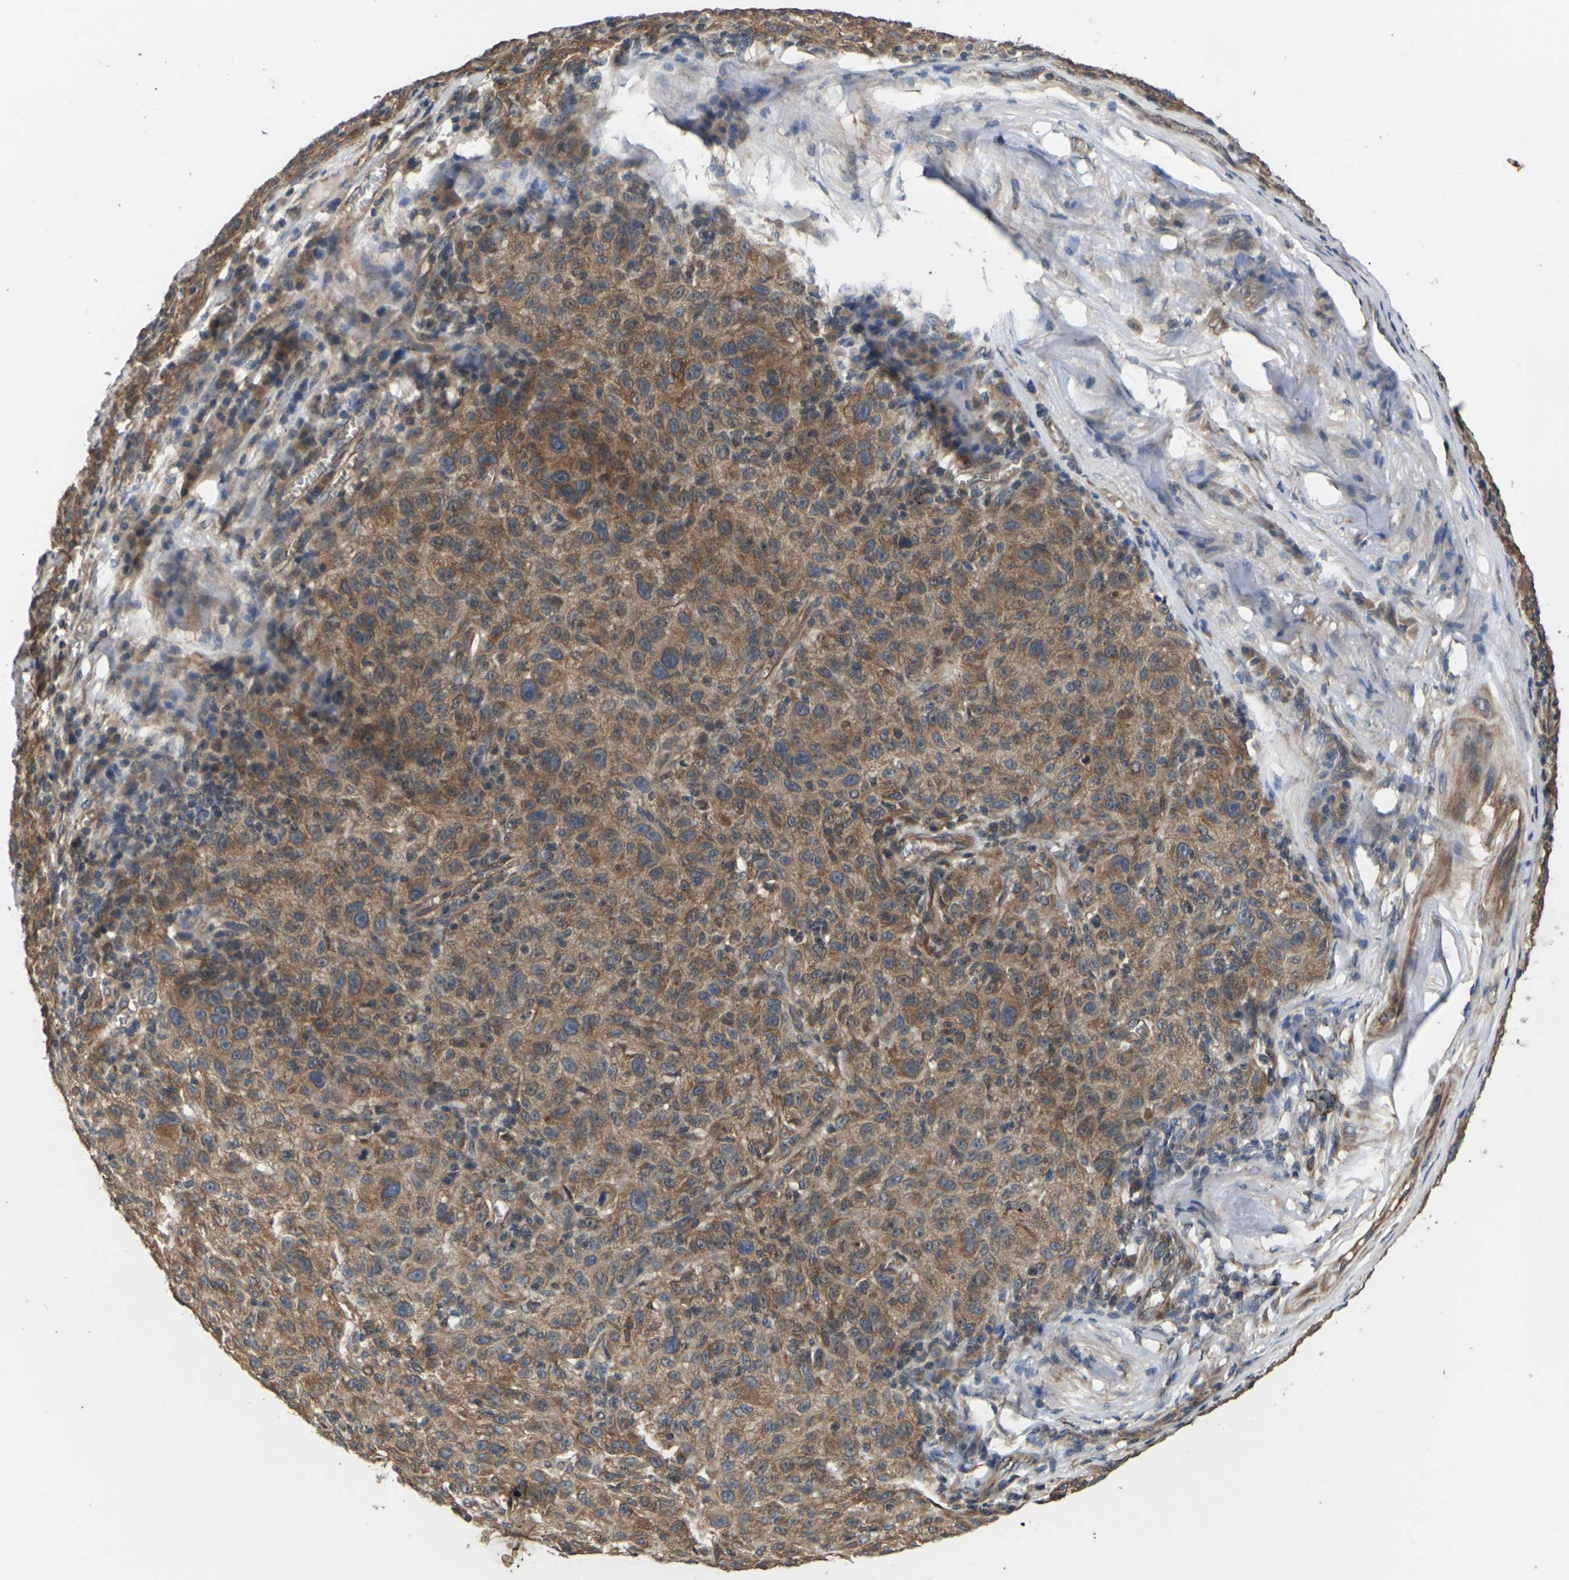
{"staining": {"intensity": "moderate", "quantity": ">75%", "location": "cytoplasmic/membranous"}, "tissue": "melanoma", "cell_type": "Tumor cells", "image_type": "cancer", "snomed": [{"axis": "morphology", "description": "Malignant melanoma, NOS"}, {"axis": "topography", "description": "Skin"}], "caption": "The immunohistochemical stain labels moderate cytoplasmic/membranous expression in tumor cells of melanoma tissue.", "gene": "DKK2", "patient": {"sex": "female", "age": 82}}